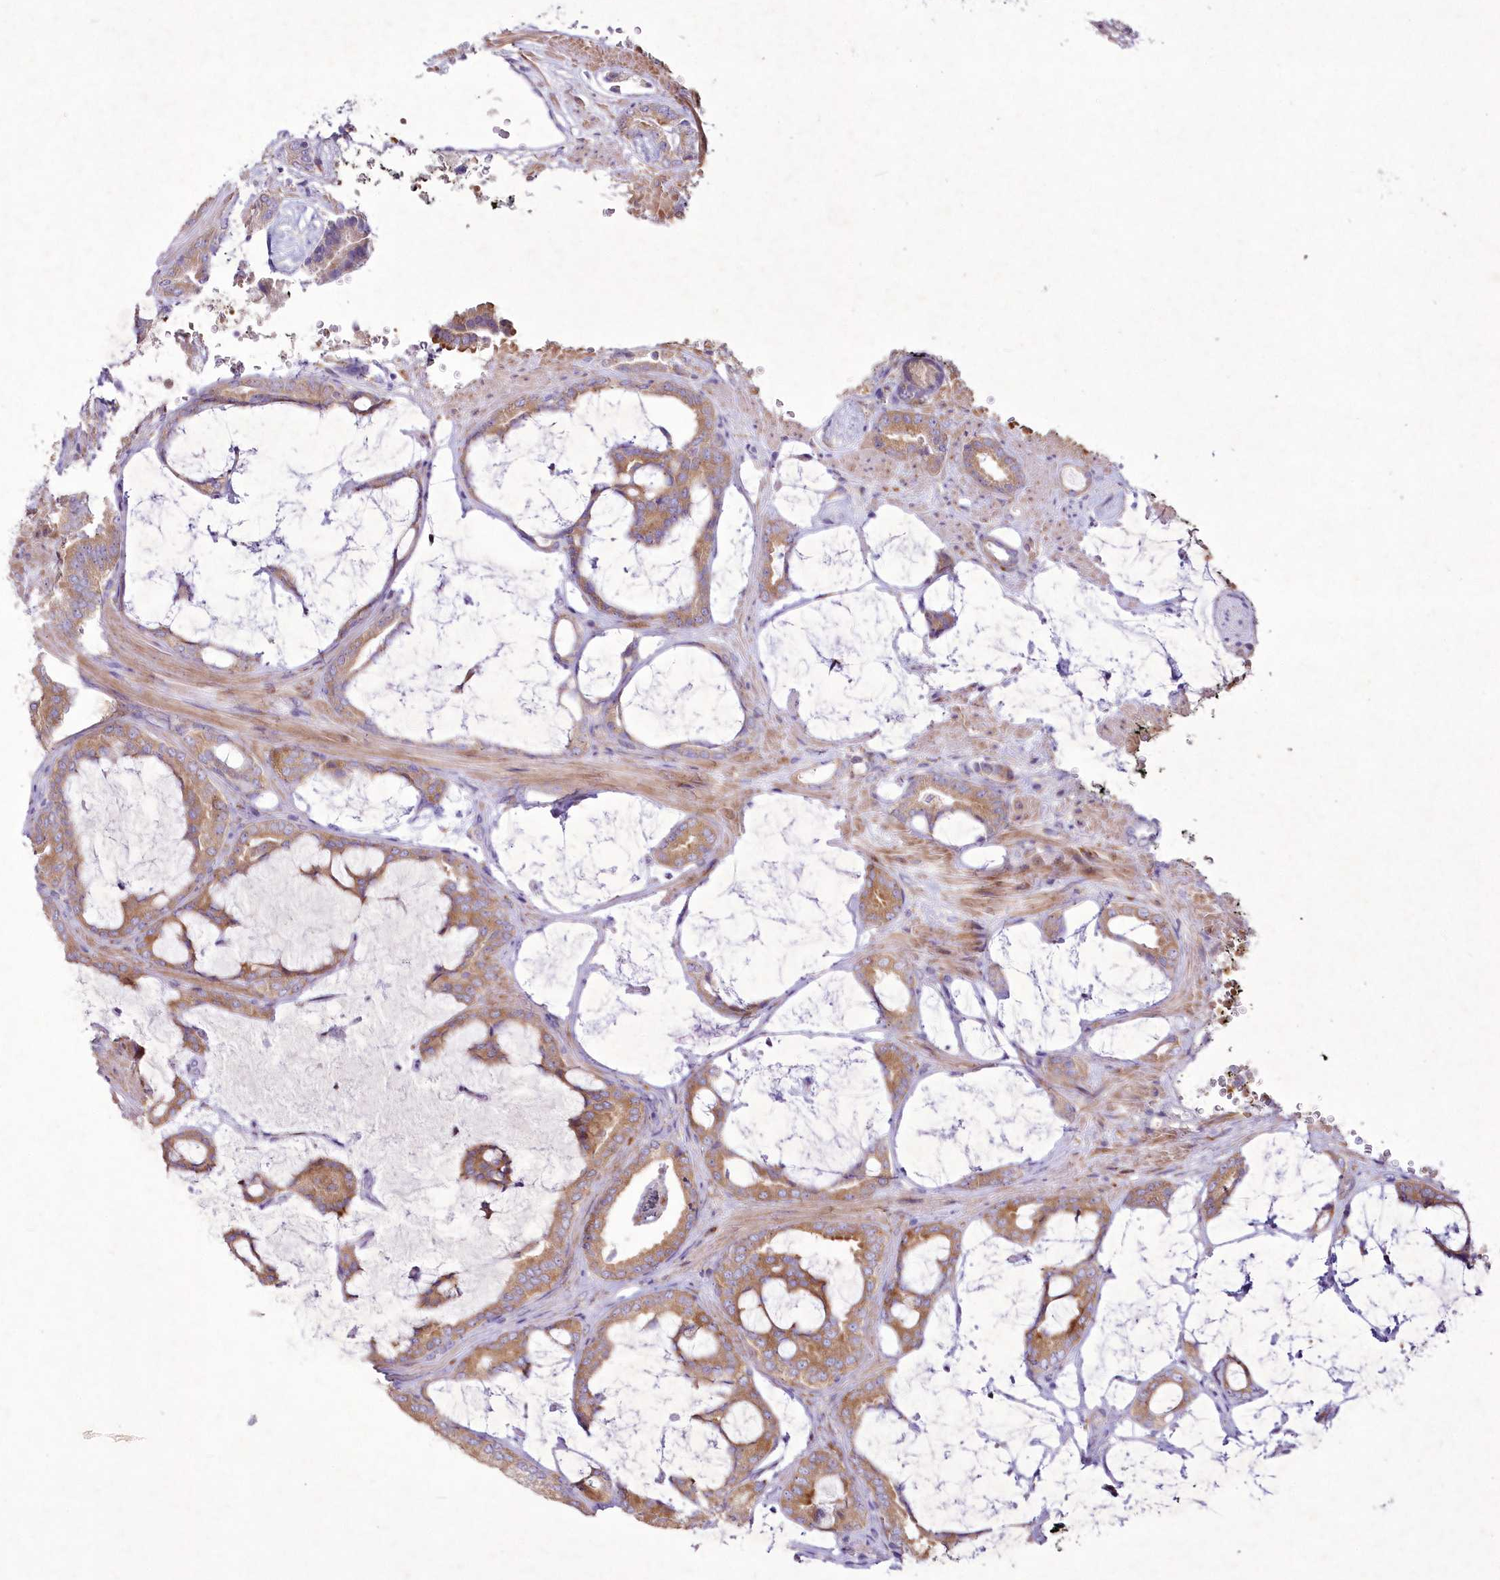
{"staining": {"intensity": "moderate", "quantity": ">75%", "location": "cytoplasmic/membranous"}, "tissue": "prostate cancer", "cell_type": "Tumor cells", "image_type": "cancer", "snomed": [{"axis": "morphology", "description": "Adenocarcinoma, Low grade"}, {"axis": "topography", "description": "Prostate"}], "caption": "Immunohistochemistry (IHC) of prostate low-grade adenocarcinoma reveals medium levels of moderate cytoplasmic/membranous positivity in about >75% of tumor cells. (Brightfield microscopy of DAB IHC at high magnification).", "gene": "ARFGEF3", "patient": {"sex": "male", "age": 71}}